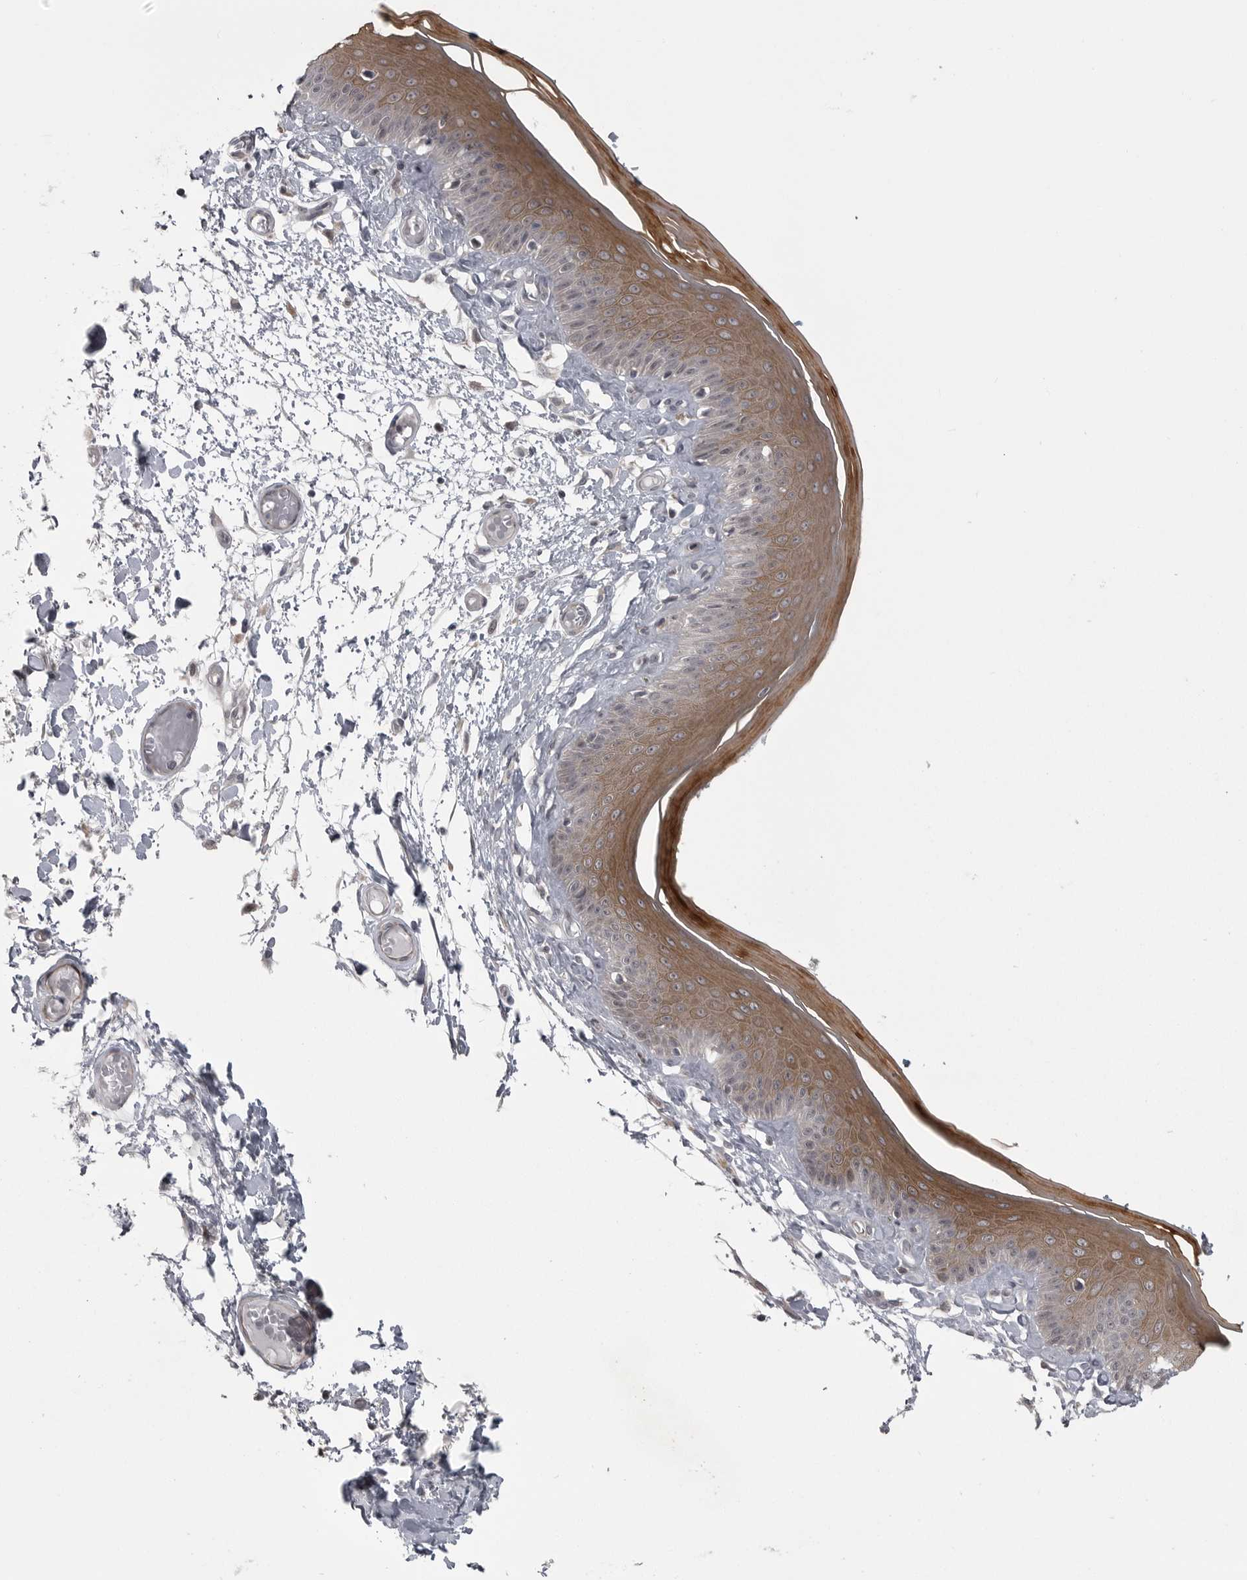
{"staining": {"intensity": "moderate", "quantity": ">75%", "location": "cytoplasmic/membranous"}, "tissue": "skin", "cell_type": "Epidermal cells", "image_type": "normal", "snomed": [{"axis": "morphology", "description": "Normal tissue, NOS"}, {"axis": "topography", "description": "Vulva"}], "caption": "This micrograph shows benign skin stained with immunohistochemistry (IHC) to label a protein in brown. The cytoplasmic/membranous of epidermal cells show moderate positivity for the protein. Nuclei are counter-stained blue.", "gene": "PPP1R9A", "patient": {"sex": "female", "age": 73}}